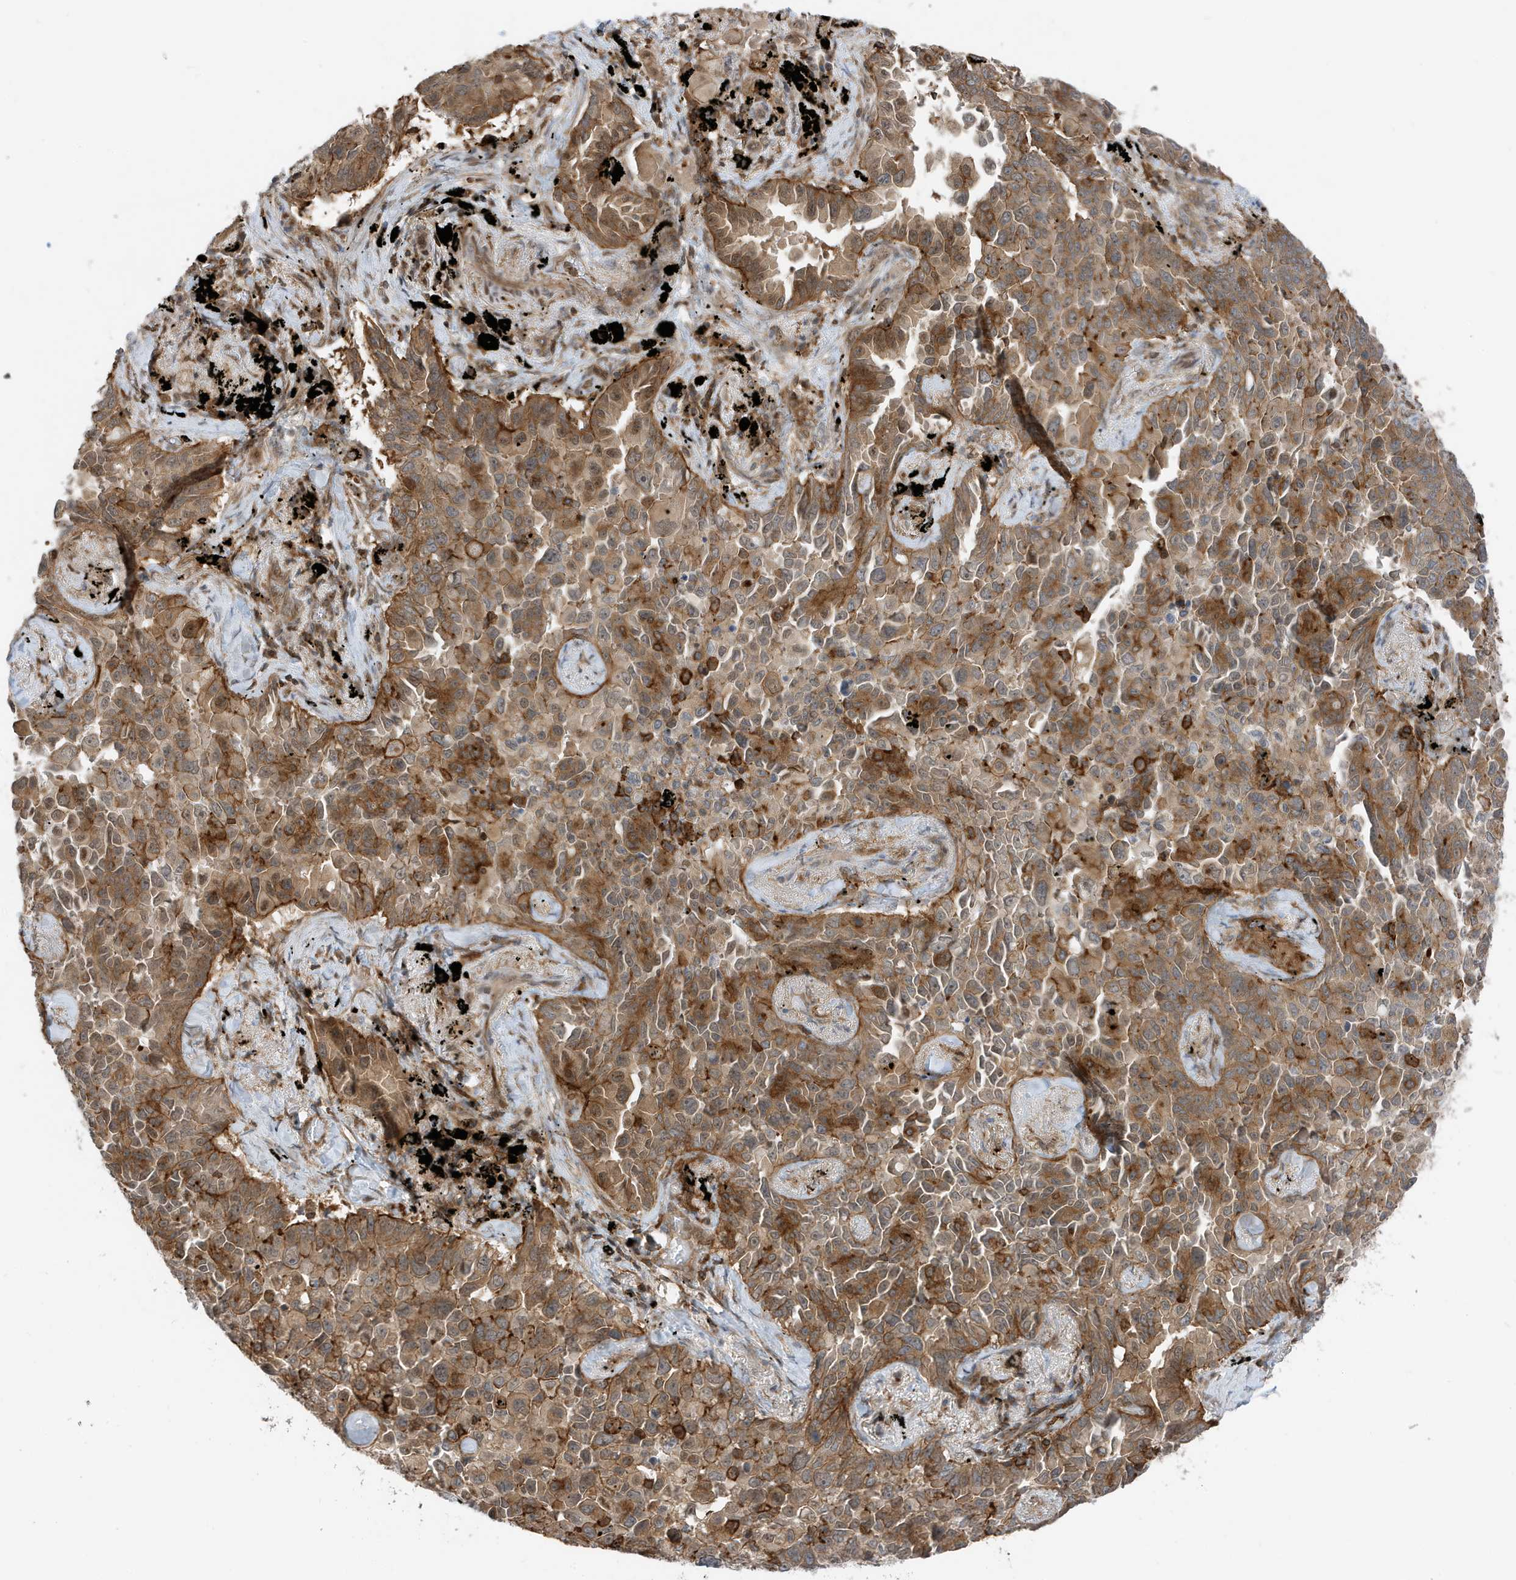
{"staining": {"intensity": "moderate", "quantity": ">75%", "location": "cytoplasmic/membranous"}, "tissue": "lung cancer", "cell_type": "Tumor cells", "image_type": "cancer", "snomed": [{"axis": "morphology", "description": "Adenocarcinoma, NOS"}, {"axis": "topography", "description": "Lung"}], "caption": "Immunohistochemical staining of adenocarcinoma (lung) demonstrates medium levels of moderate cytoplasmic/membranous protein expression in approximately >75% of tumor cells. The staining was performed using DAB (3,3'-diaminobenzidine), with brown indicating positive protein expression. Nuclei are stained blue with hematoxylin.", "gene": "TATDN3", "patient": {"sex": "female", "age": 67}}